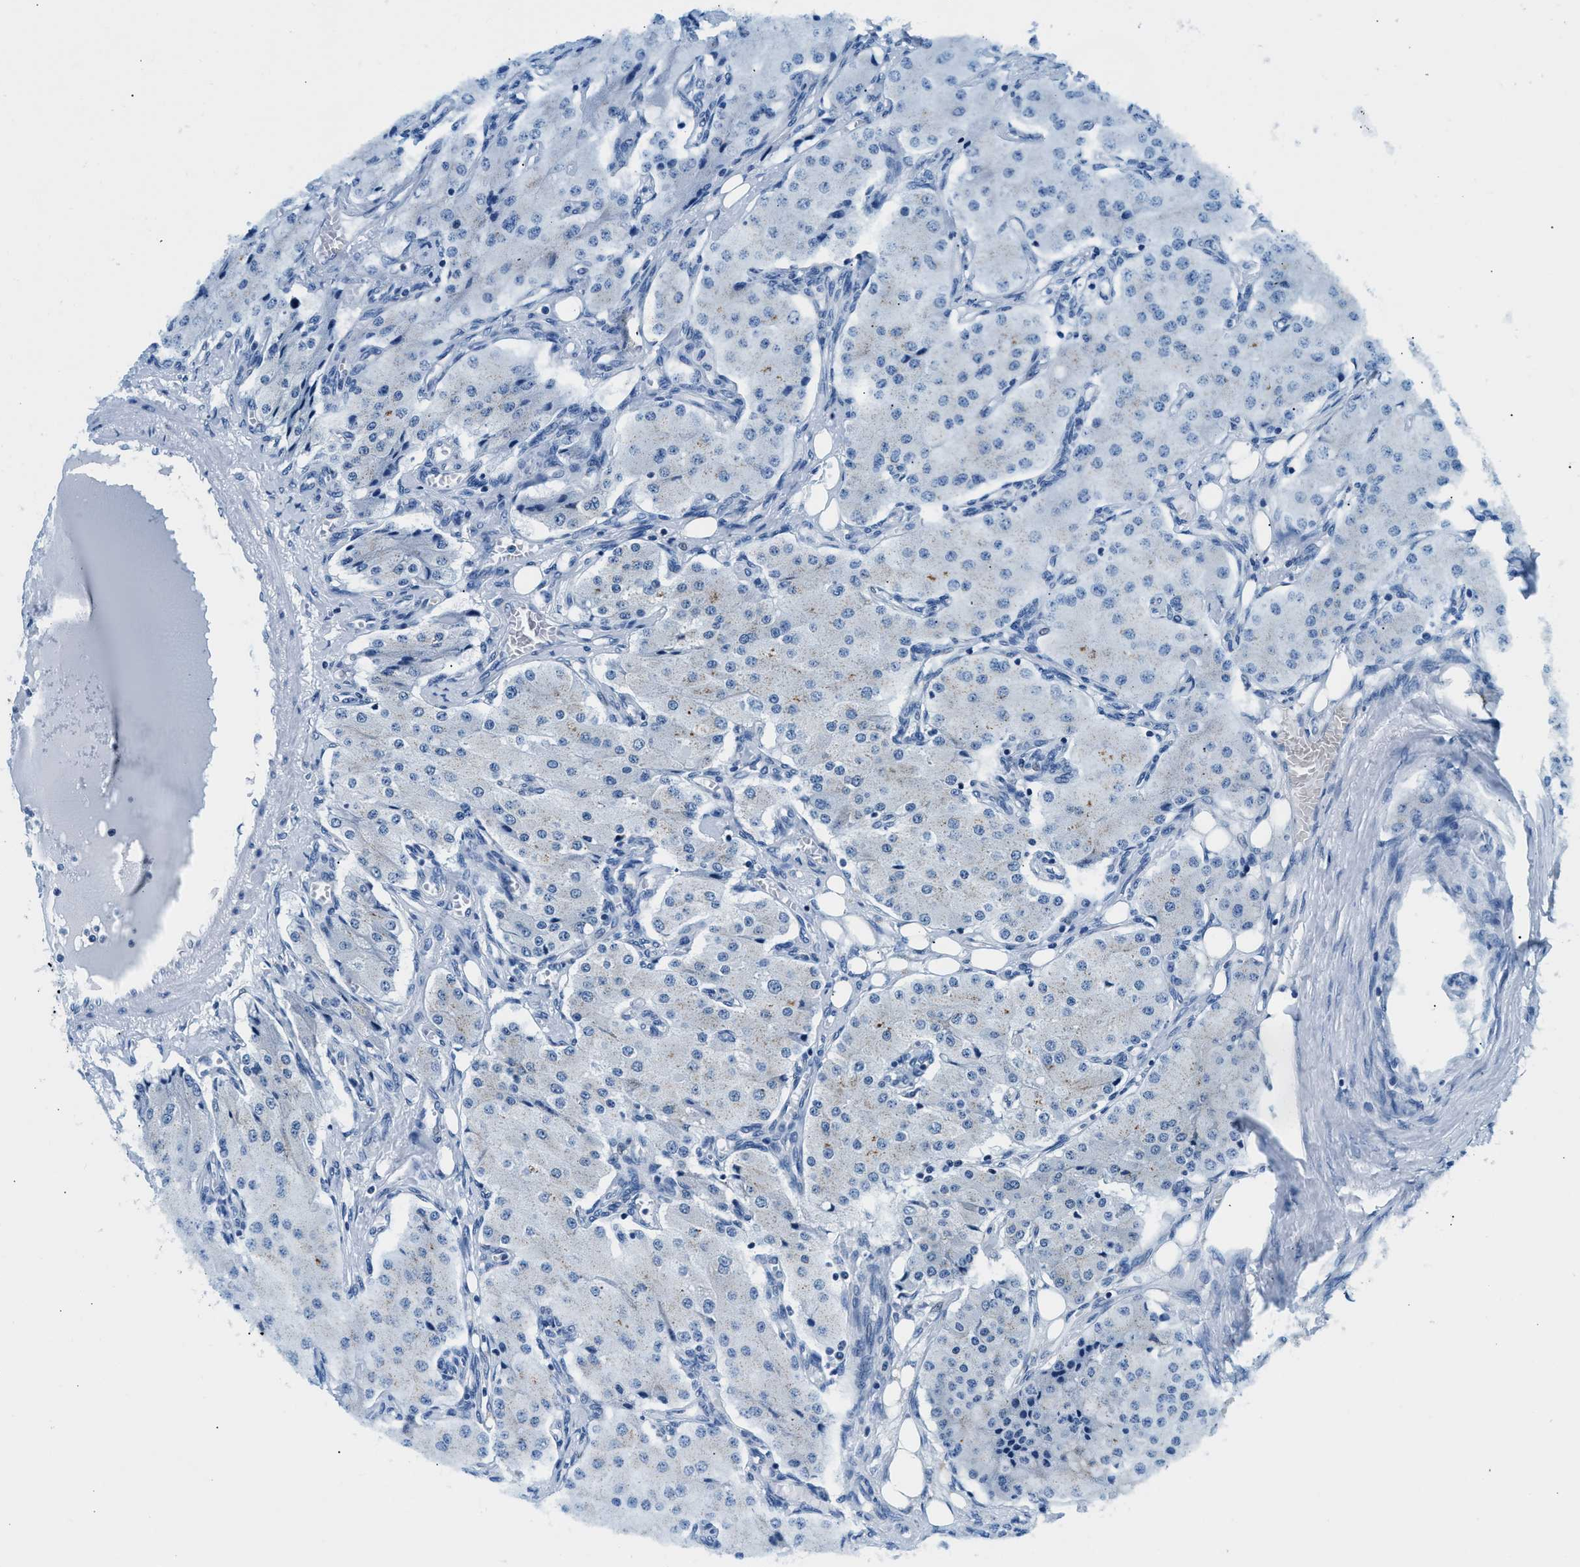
{"staining": {"intensity": "negative", "quantity": "none", "location": "none"}, "tissue": "carcinoid", "cell_type": "Tumor cells", "image_type": "cancer", "snomed": [{"axis": "morphology", "description": "Carcinoid, malignant, NOS"}, {"axis": "topography", "description": "Colon"}], "caption": "Immunohistochemistry of carcinoid shows no expression in tumor cells.", "gene": "VPS53", "patient": {"sex": "female", "age": 52}}